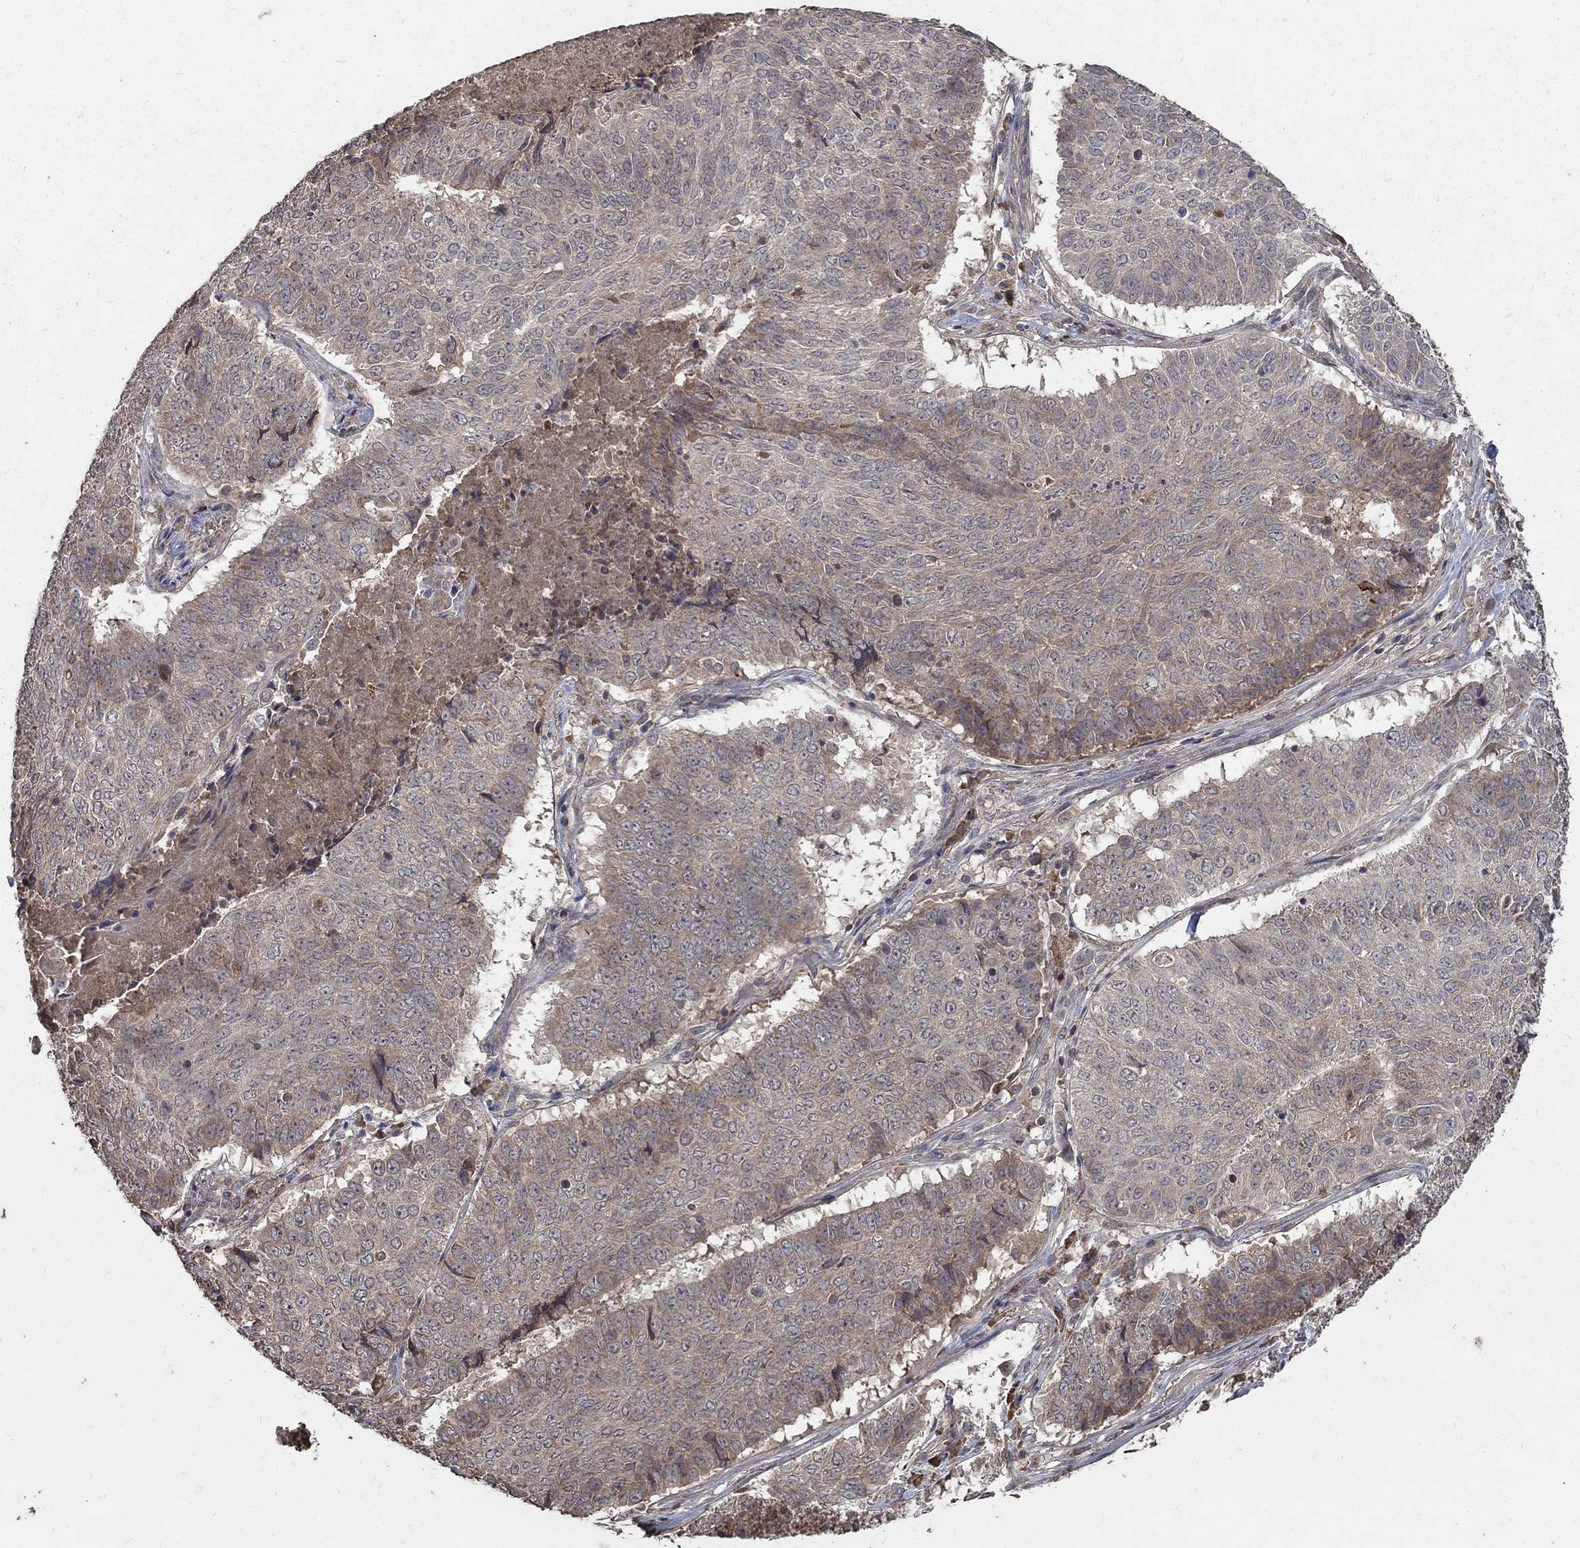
{"staining": {"intensity": "weak", "quantity": "25%-75%", "location": "cytoplasmic/membranous"}, "tissue": "lung cancer", "cell_type": "Tumor cells", "image_type": "cancer", "snomed": [{"axis": "morphology", "description": "Squamous cell carcinoma, NOS"}, {"axis": "topography", "description": "Lung"}], "caption": "There is low levels of weak cytoplasmic/membranous expression in tumor cells of lung cancer, as demonstrated by immunohistochemical staining (brown color).", "gene": "C17orf75", "patient": {"sex": "male", "age": 64}}